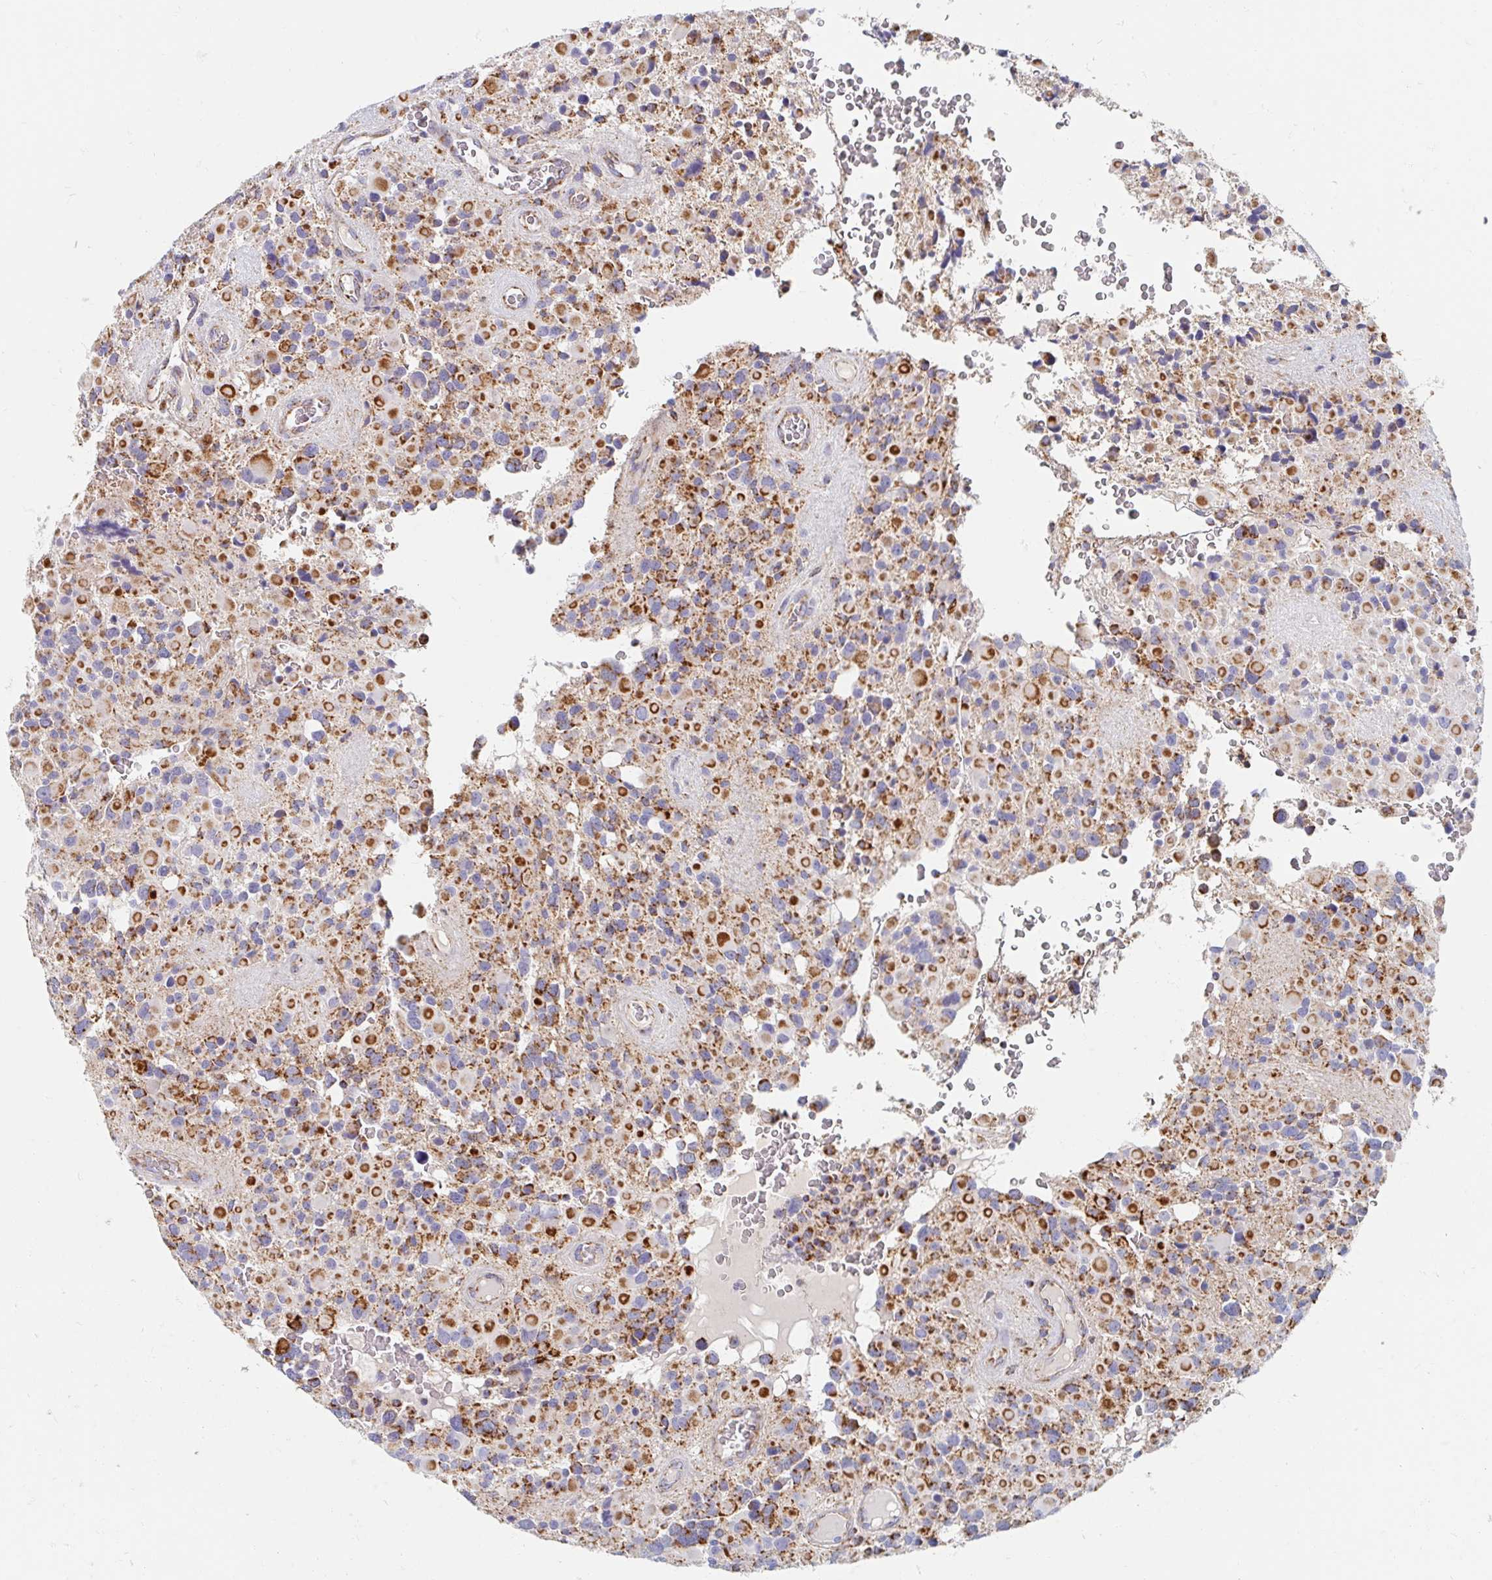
{"staining": {"intensity": "moderate", "quantity": ">75%", "location": "cytoplasmic/membranous"}, "tissue": "glioma", "cell_type": "Tumor cells", "image_type": "cancer", "snomed": [{"axis": "morphology", "description": "Glioma, malignant, High grade"}, {"axis": "topography", "description": "Brain"}], "caption": "Malignant high-grade glioma stained with immunohistochemistry demonstrates moderate cytoplasmic/membranous staining in approximately >75% of tumor cells.", "gene": "MAVS", "patient": {"sex": "female", "age": 40}}